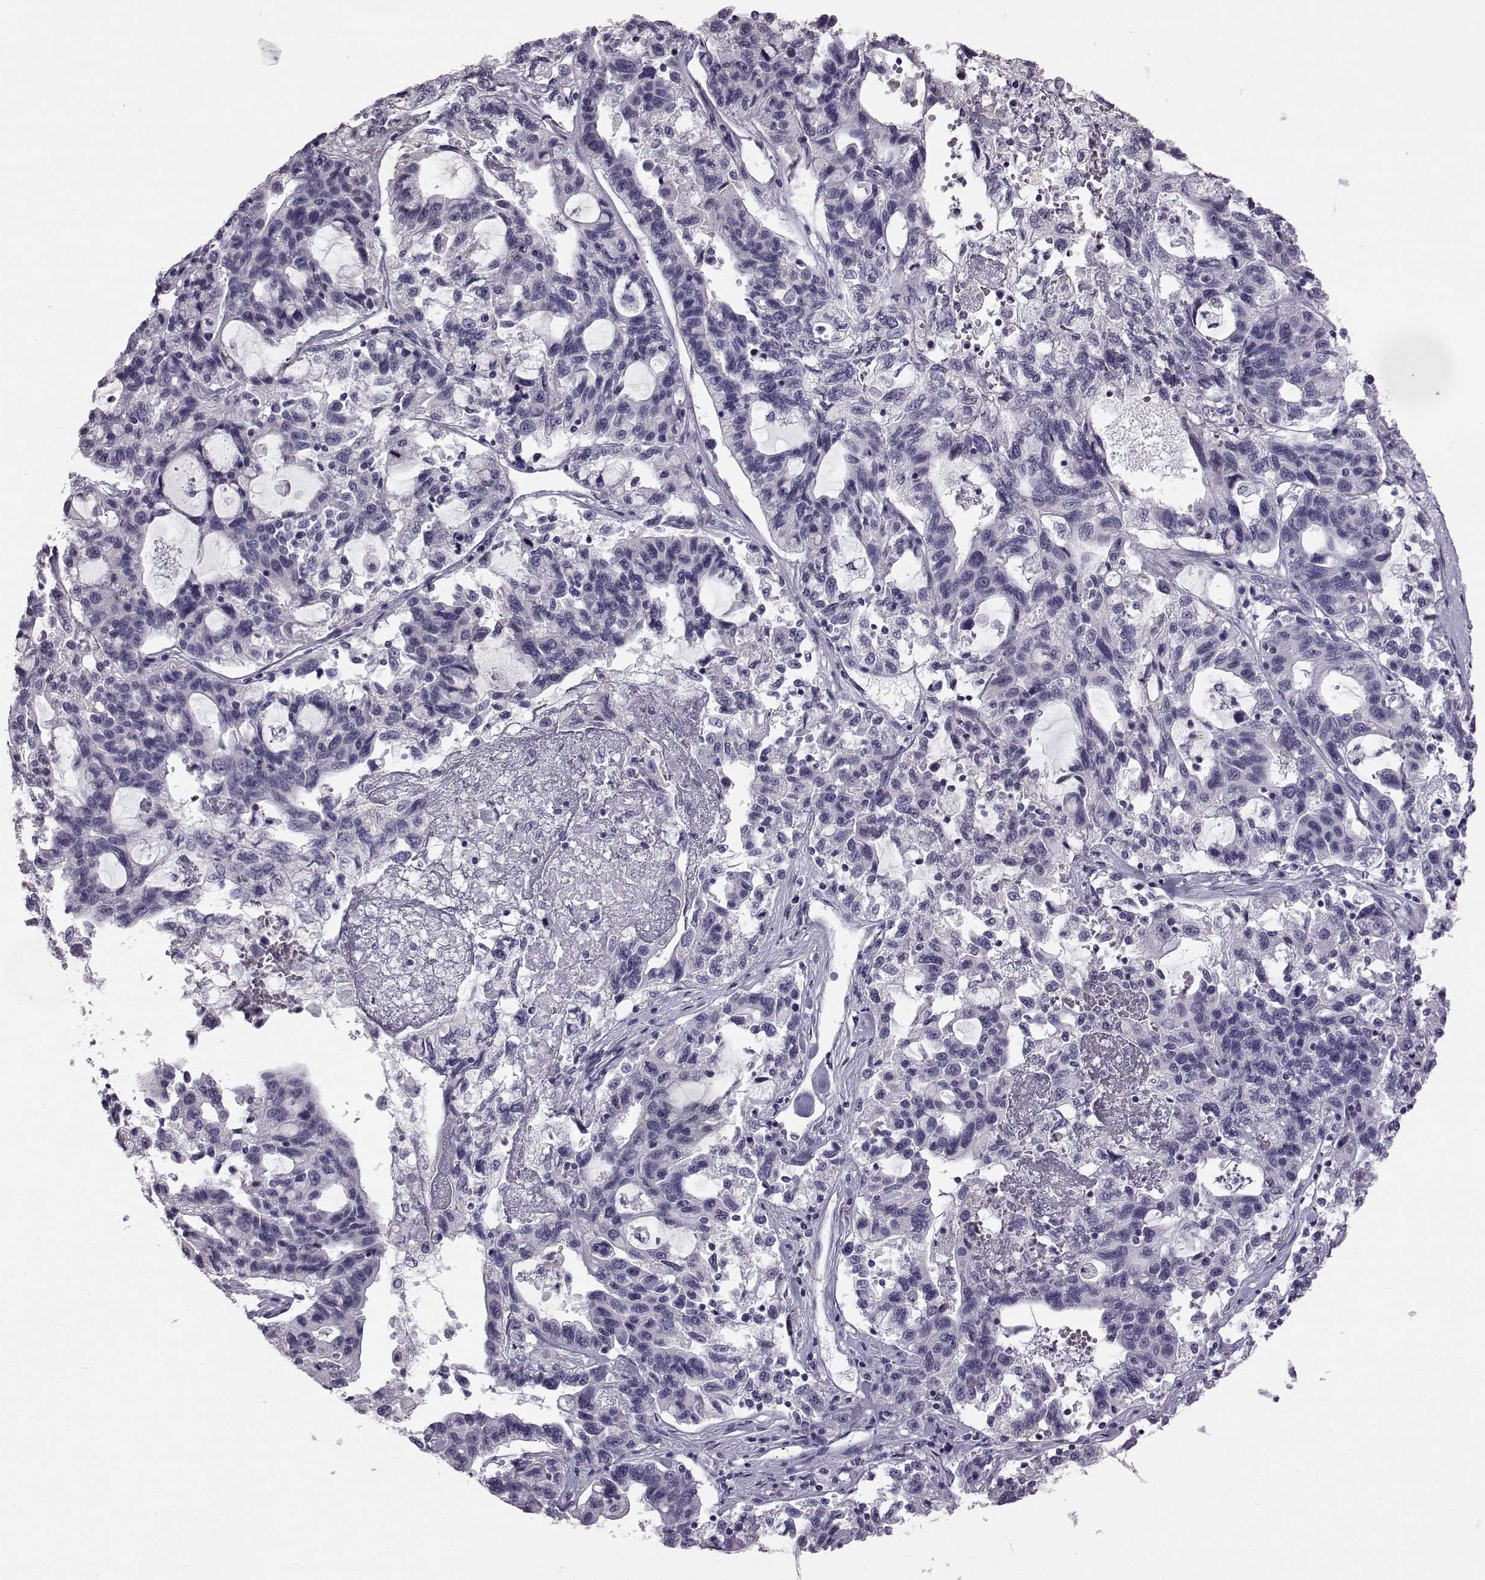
{"staining": {"intensity": "negative", "quantity": "none", "location": "none"}, "tissue": "liver cancer", "cell_type": "Tumor cells", "image_type": "cancer", "snomed": [{"axis": "morphology", "description": "Adenocarcinoma, NOS"}, {"axis": "morphology", "description": "Cholangiocarcinoma"}, {"axis": "topography", "description": "Liver"}], "caption": "An image of human liver cholangiocarcinoma is negative for staining in tumor cells.", "gene": "ODAD4", "patient": {"sex": "male", "age": 64}}